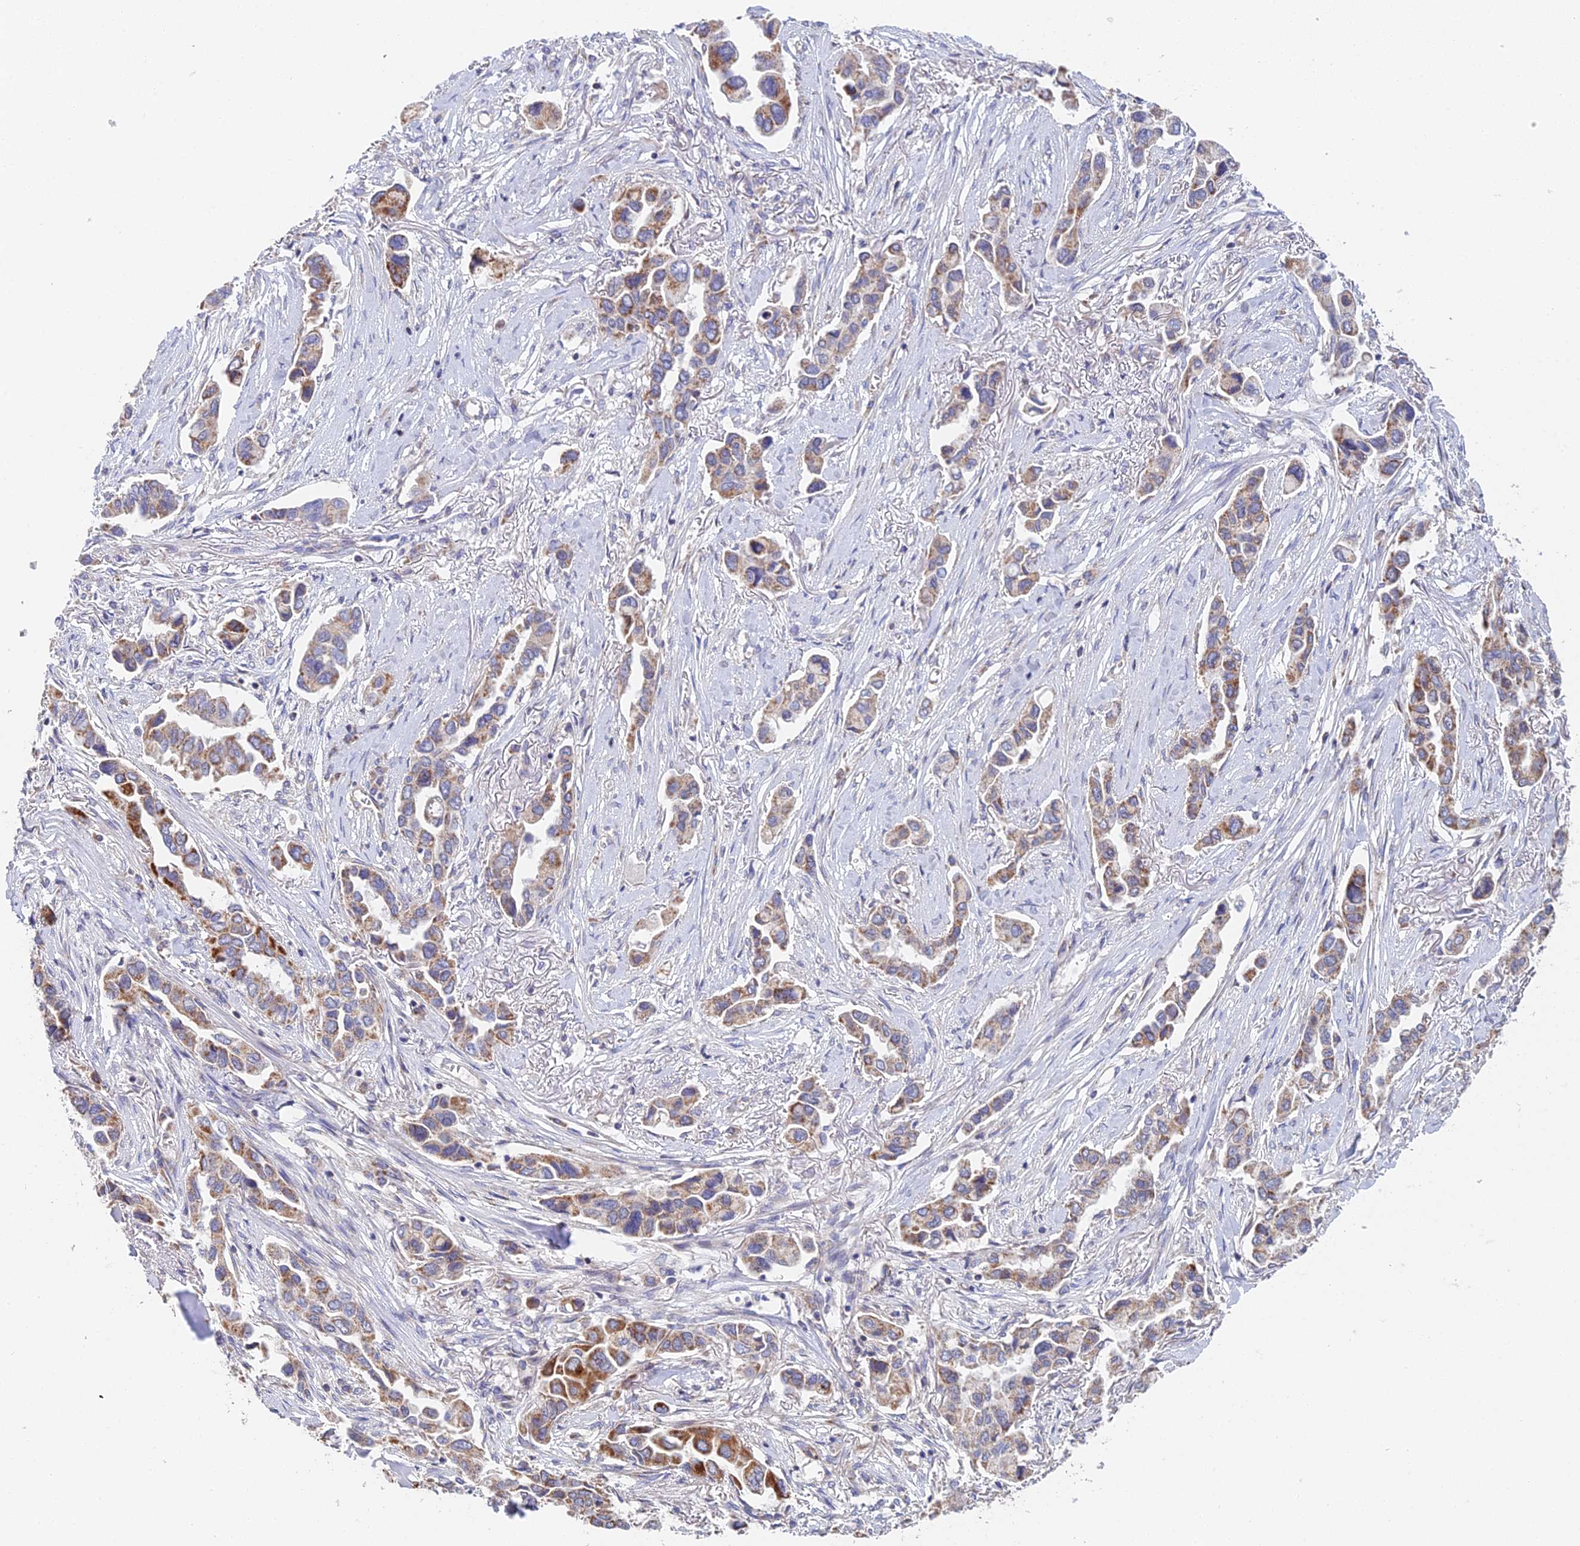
{"staining": {"intensity": "strong", "quantity": "25%-75%", "location": "cytoplasmic/membranous"}, "tissue": "lung cancer", "cell_type": "Tumor cells", "image_type": "cancer", "snomed": [{"axis": "morphology", "description": "Adenocarcinoma, NOS"}, {"axis": "topography", "description": "Lung"}], "caption": "DAB immunohistochemical staining of lung cancer (adenocarcinoma) shows strong cytoplasmic/membranous protein expression in about 25%-75% of tumor cells.", "gene": "ECSIT", "patient": {"sex": "female", "age": 76}}